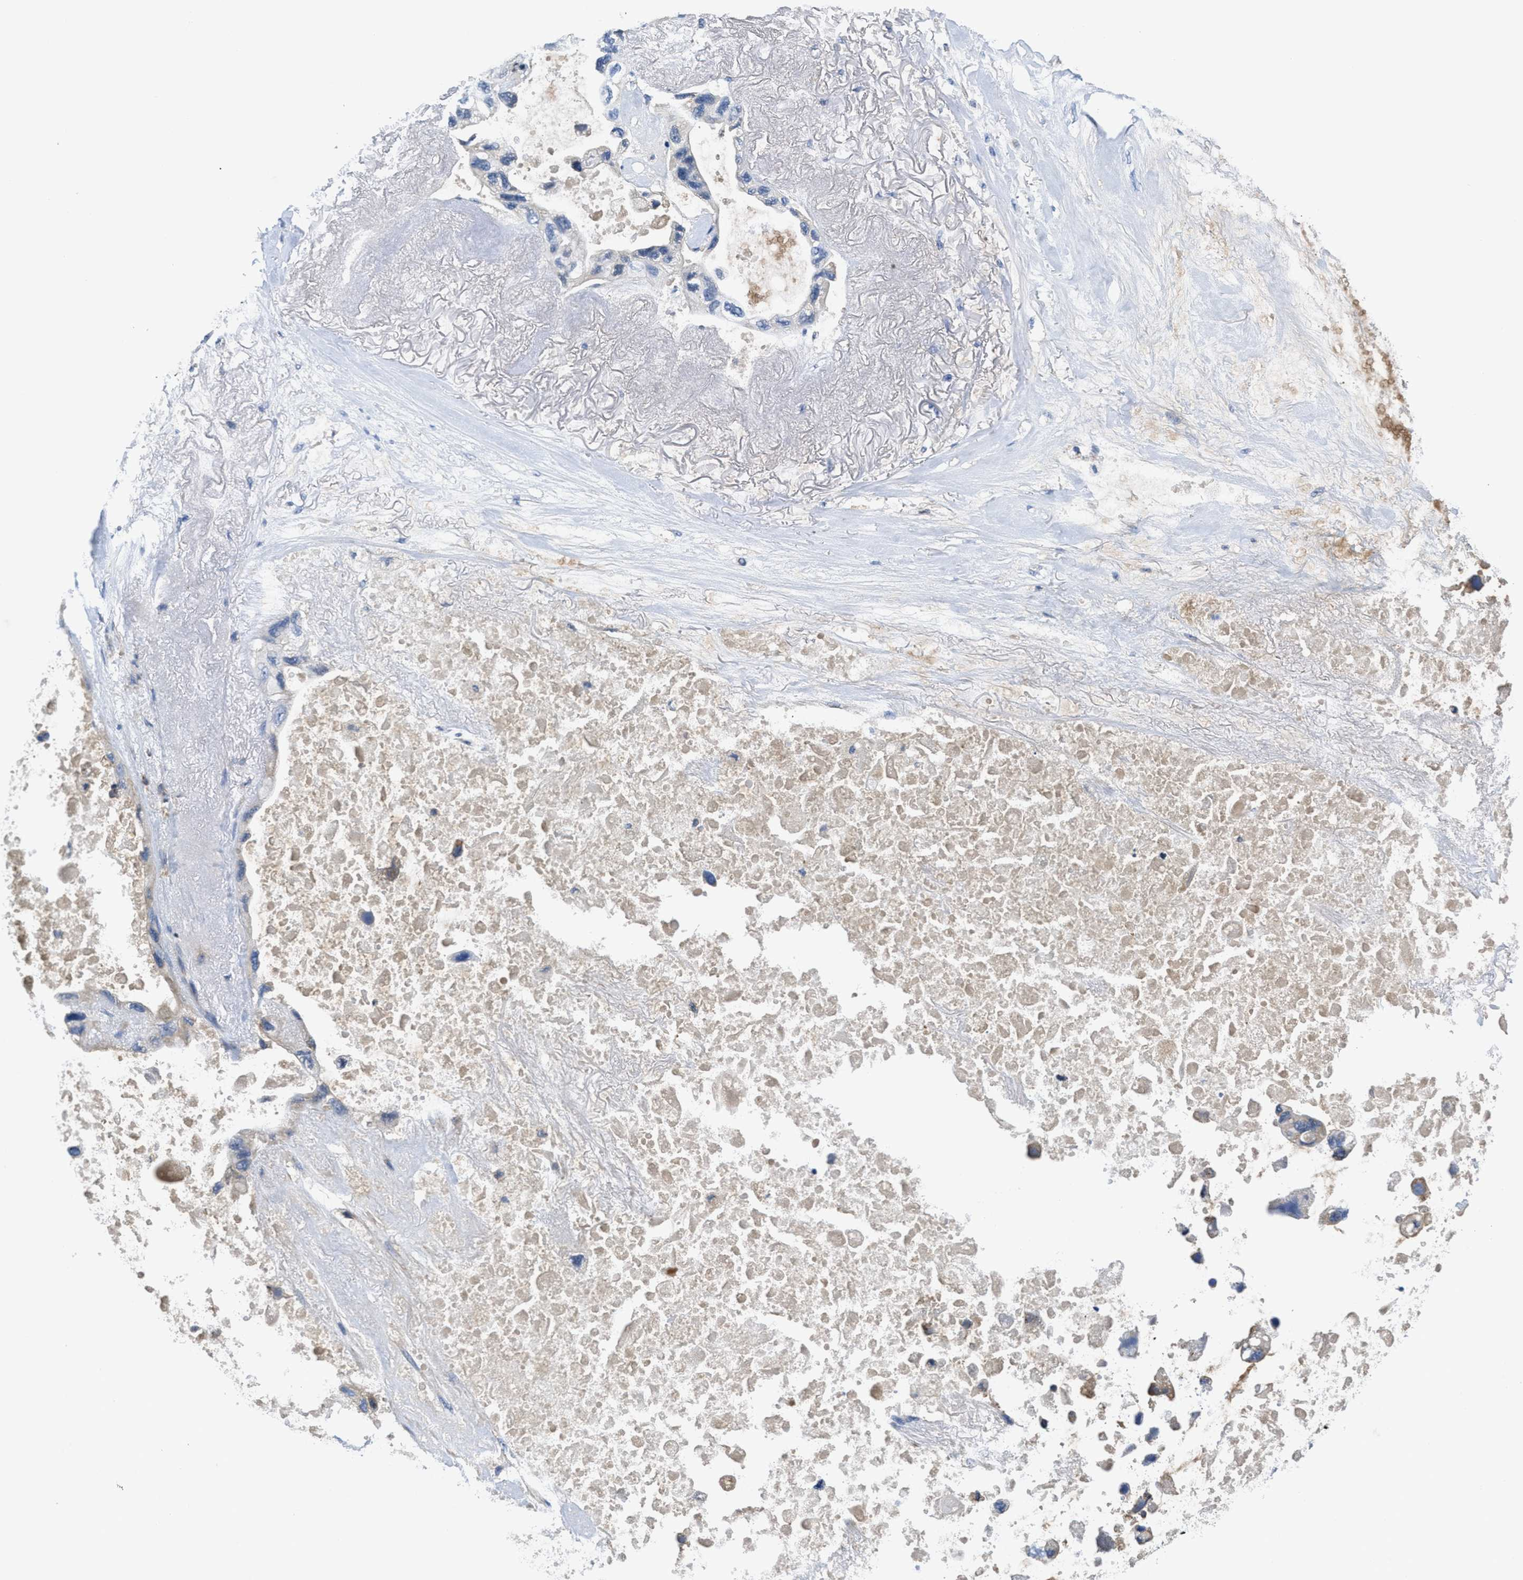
{"staining": {"intensity": "negative", "quantity": "none", "location": "none"}, "tissue": "lung cancer", "cell_type": "Tumor cells", "image_type": "cancer", "snomed": [{"axis": "morphology", "description": "Squamous cell carcinoma, NOS"}, {"axis": "topography", "description": "Lung"}], "caption": "Immunohistochemistry of human lung cancer shows no staining in tumor cells.", "gene": "GALK1", "patient": {"sex": "female", "age": 73}}